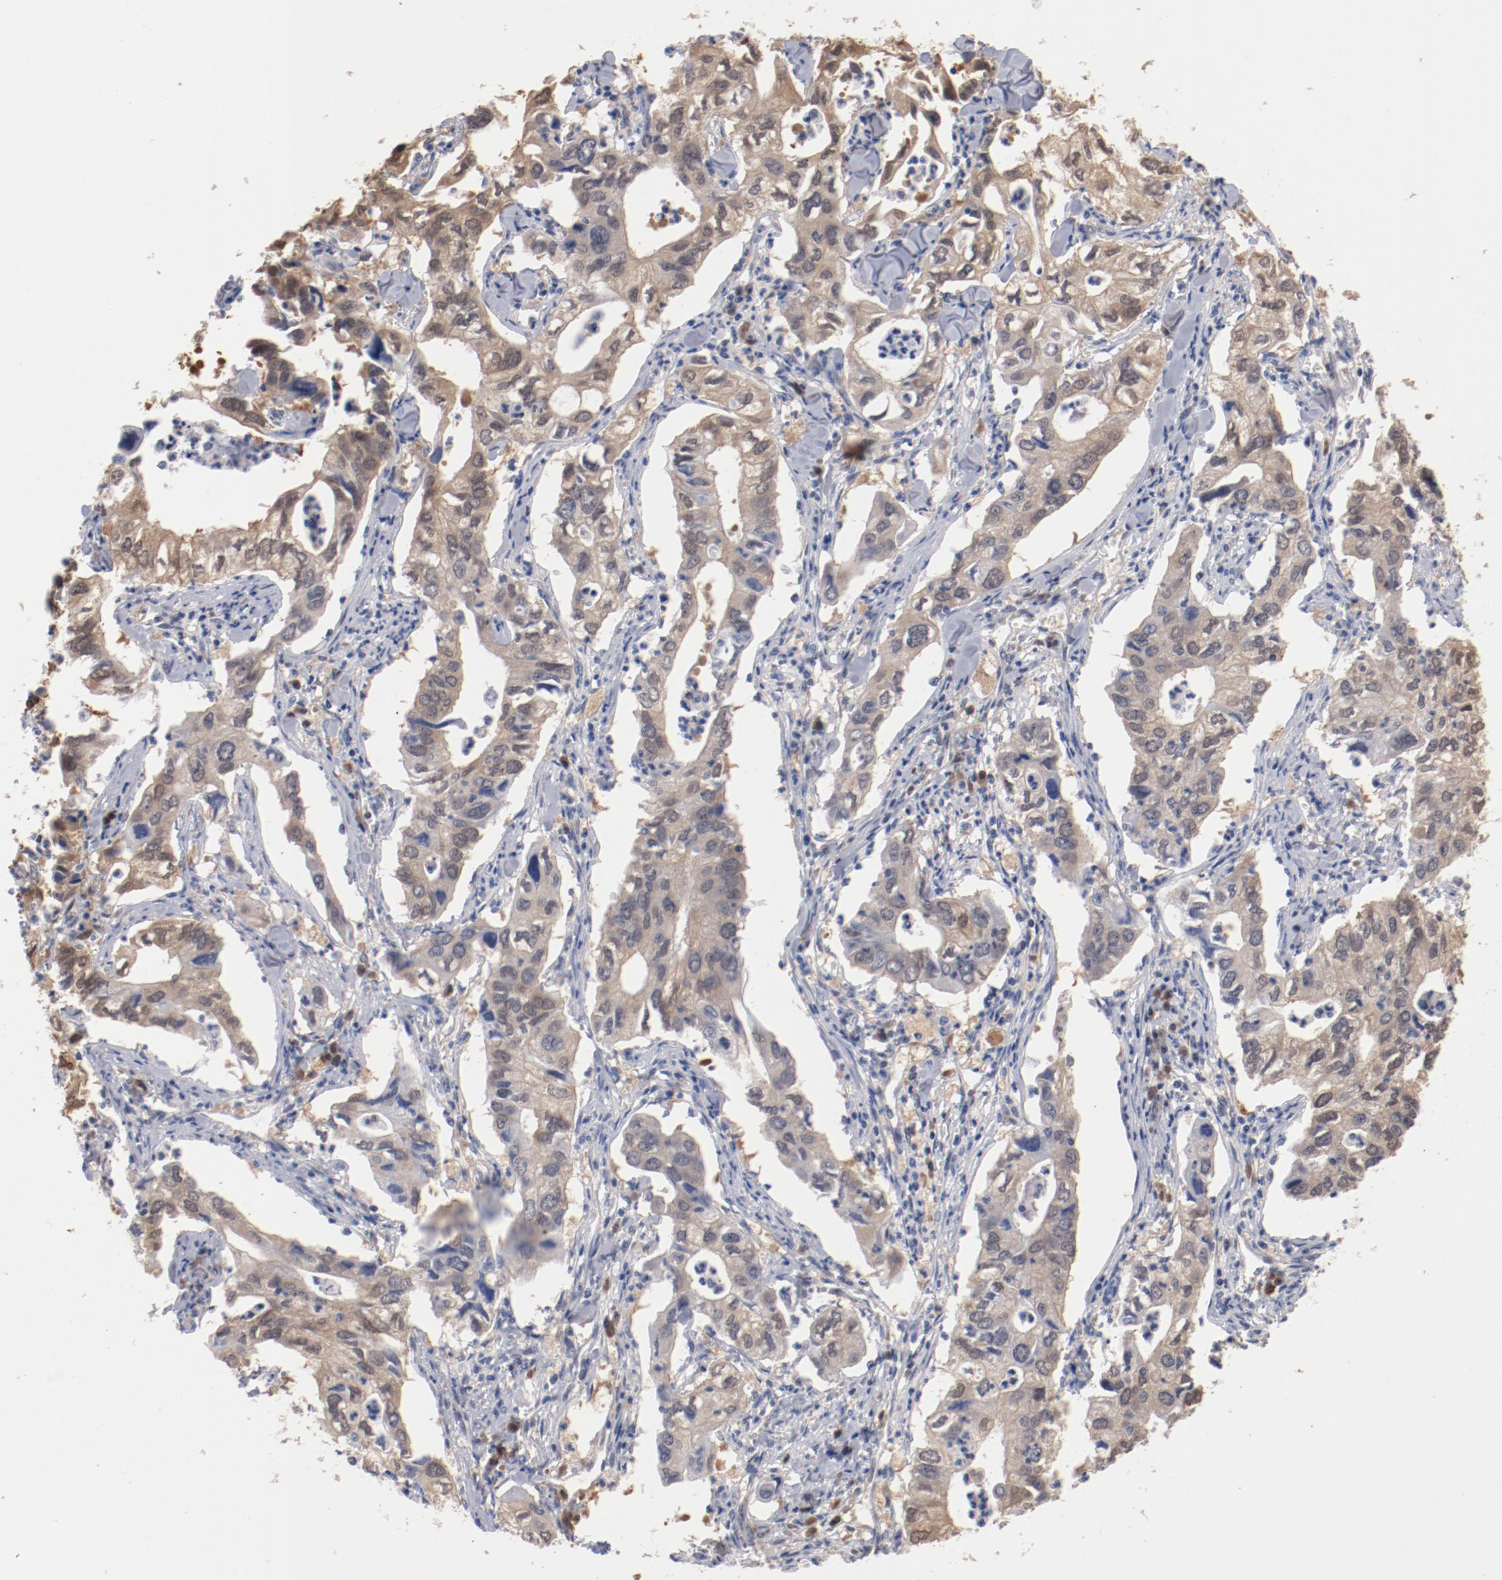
{"staining": {"intensity": "weak", "quantity": "25%-75%", "location": "cytoplasmic/membranous"}, "tissue": "lung cancer", "cell_type": "Tumor cells", "image_type": "cancer", "snomed": [{"axis": "morphology", "description": "Adenocarcinoma, NOS"}, {"axis": "topography", "description": "Lung"}], "caption": "Immunohistochemistry (IHC) of adenocarcinoma (lung) shows low levels of weak cytoplasmic/membranous positivity in about 25%-75% of tumor cells. The staining was performed using DAB, with brown indicating positive protein expression. Nuclei are stained blue with hematoxylin.", "gene": "MIF", "patient": {"sex": "male", "age": 48}}